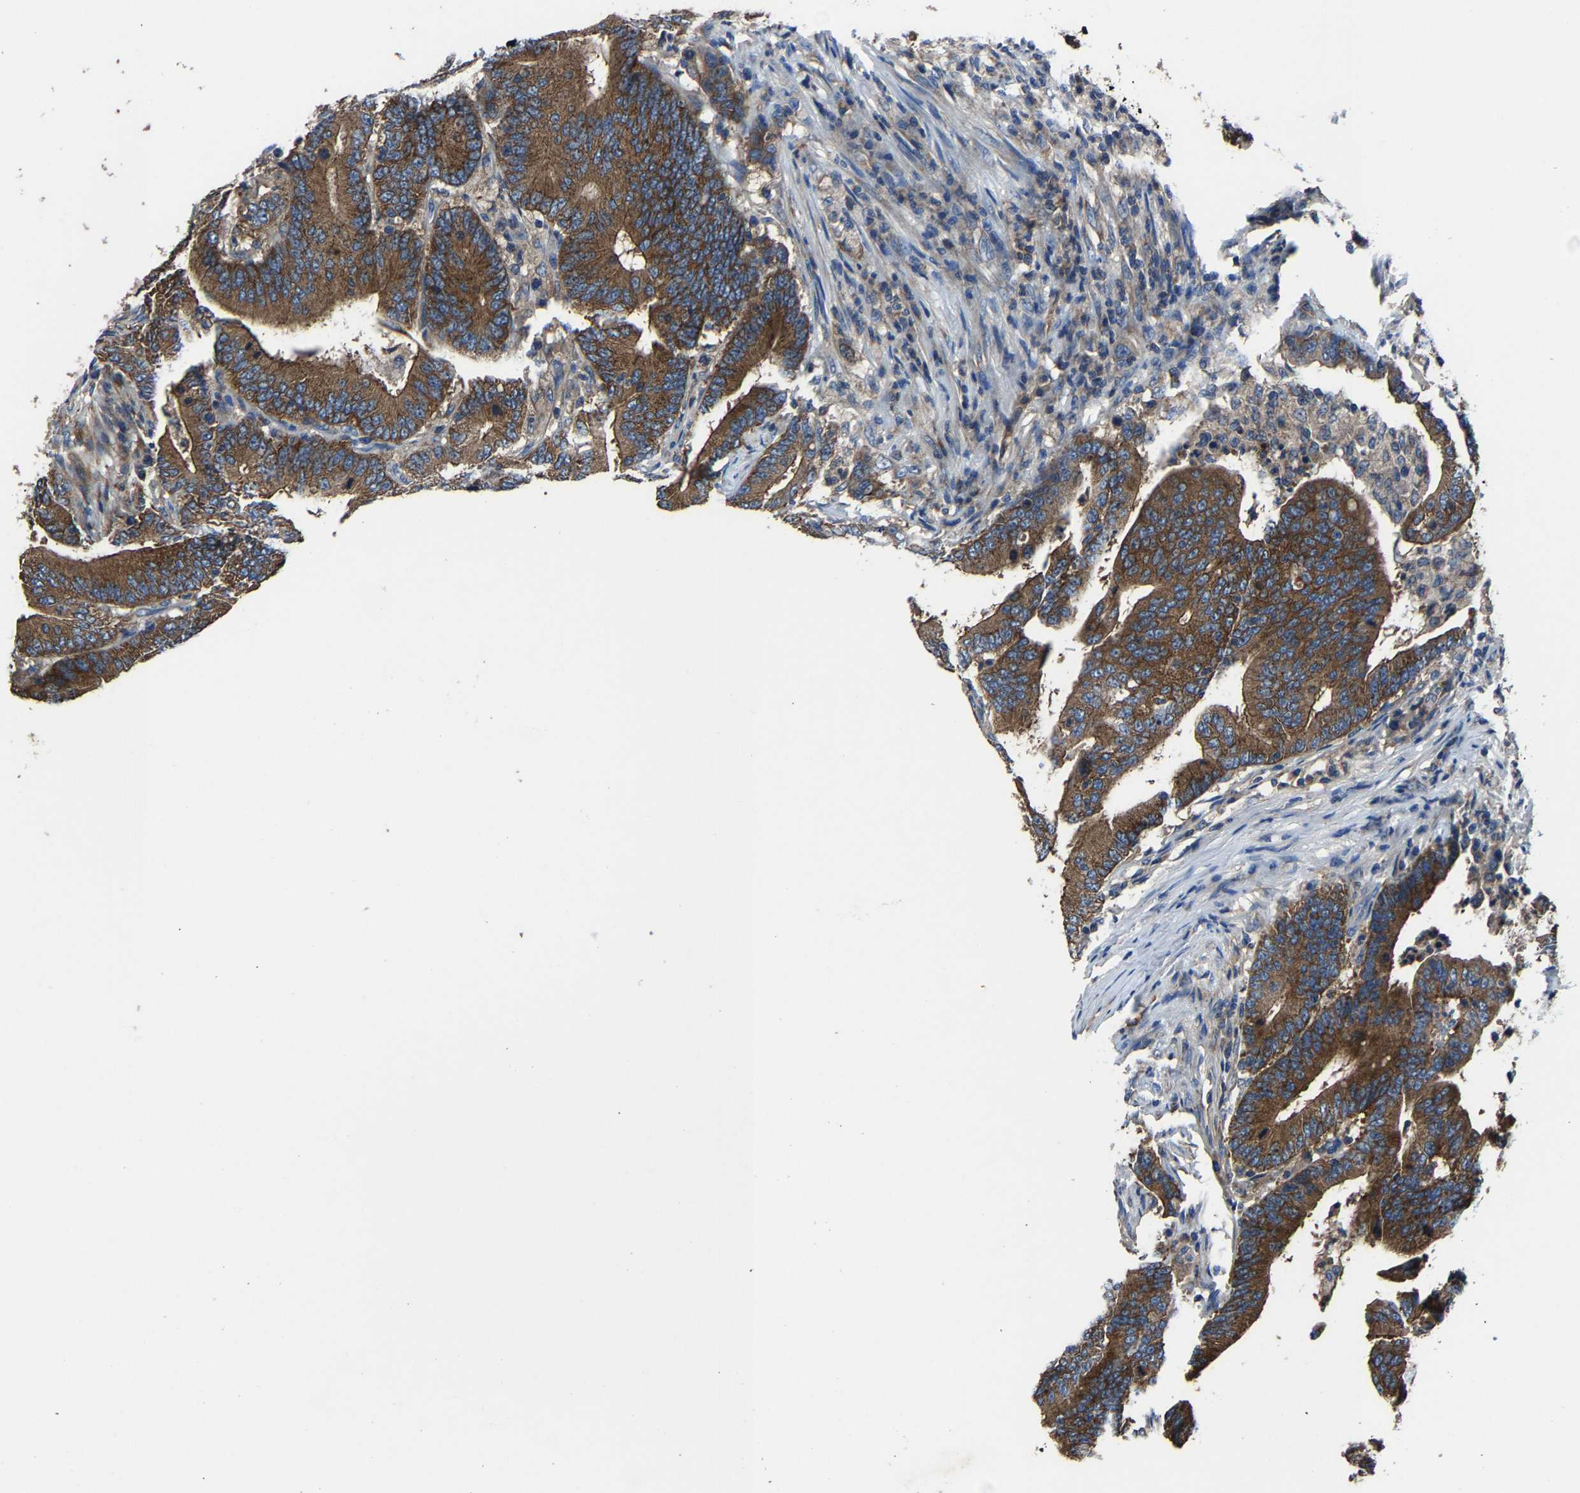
{"staining": {"intensity": "strong", "quantity": ">75%", "location": "cytoplasmic/membranous"}, "tissue": "colorectal cancer", "cell_type": "Tumor cells", "image_type": "cancer", "snomed": [{"axis": "morphology", "description": "Adenocarcinoma, NOS"}, {"axis": "topography", "description": "Colon"}], "caption": "Immunohistochemical staining of human colorectal adenocarcinoma displays high levels of strong cytoplasmic/membranous protein positivity in approximately >75% of tumor cells. (Brightfield microscopy of DAB IHC at high magnification).", "gene": "KIAA1958", "patient": {"sex": "female", "age": 66}}